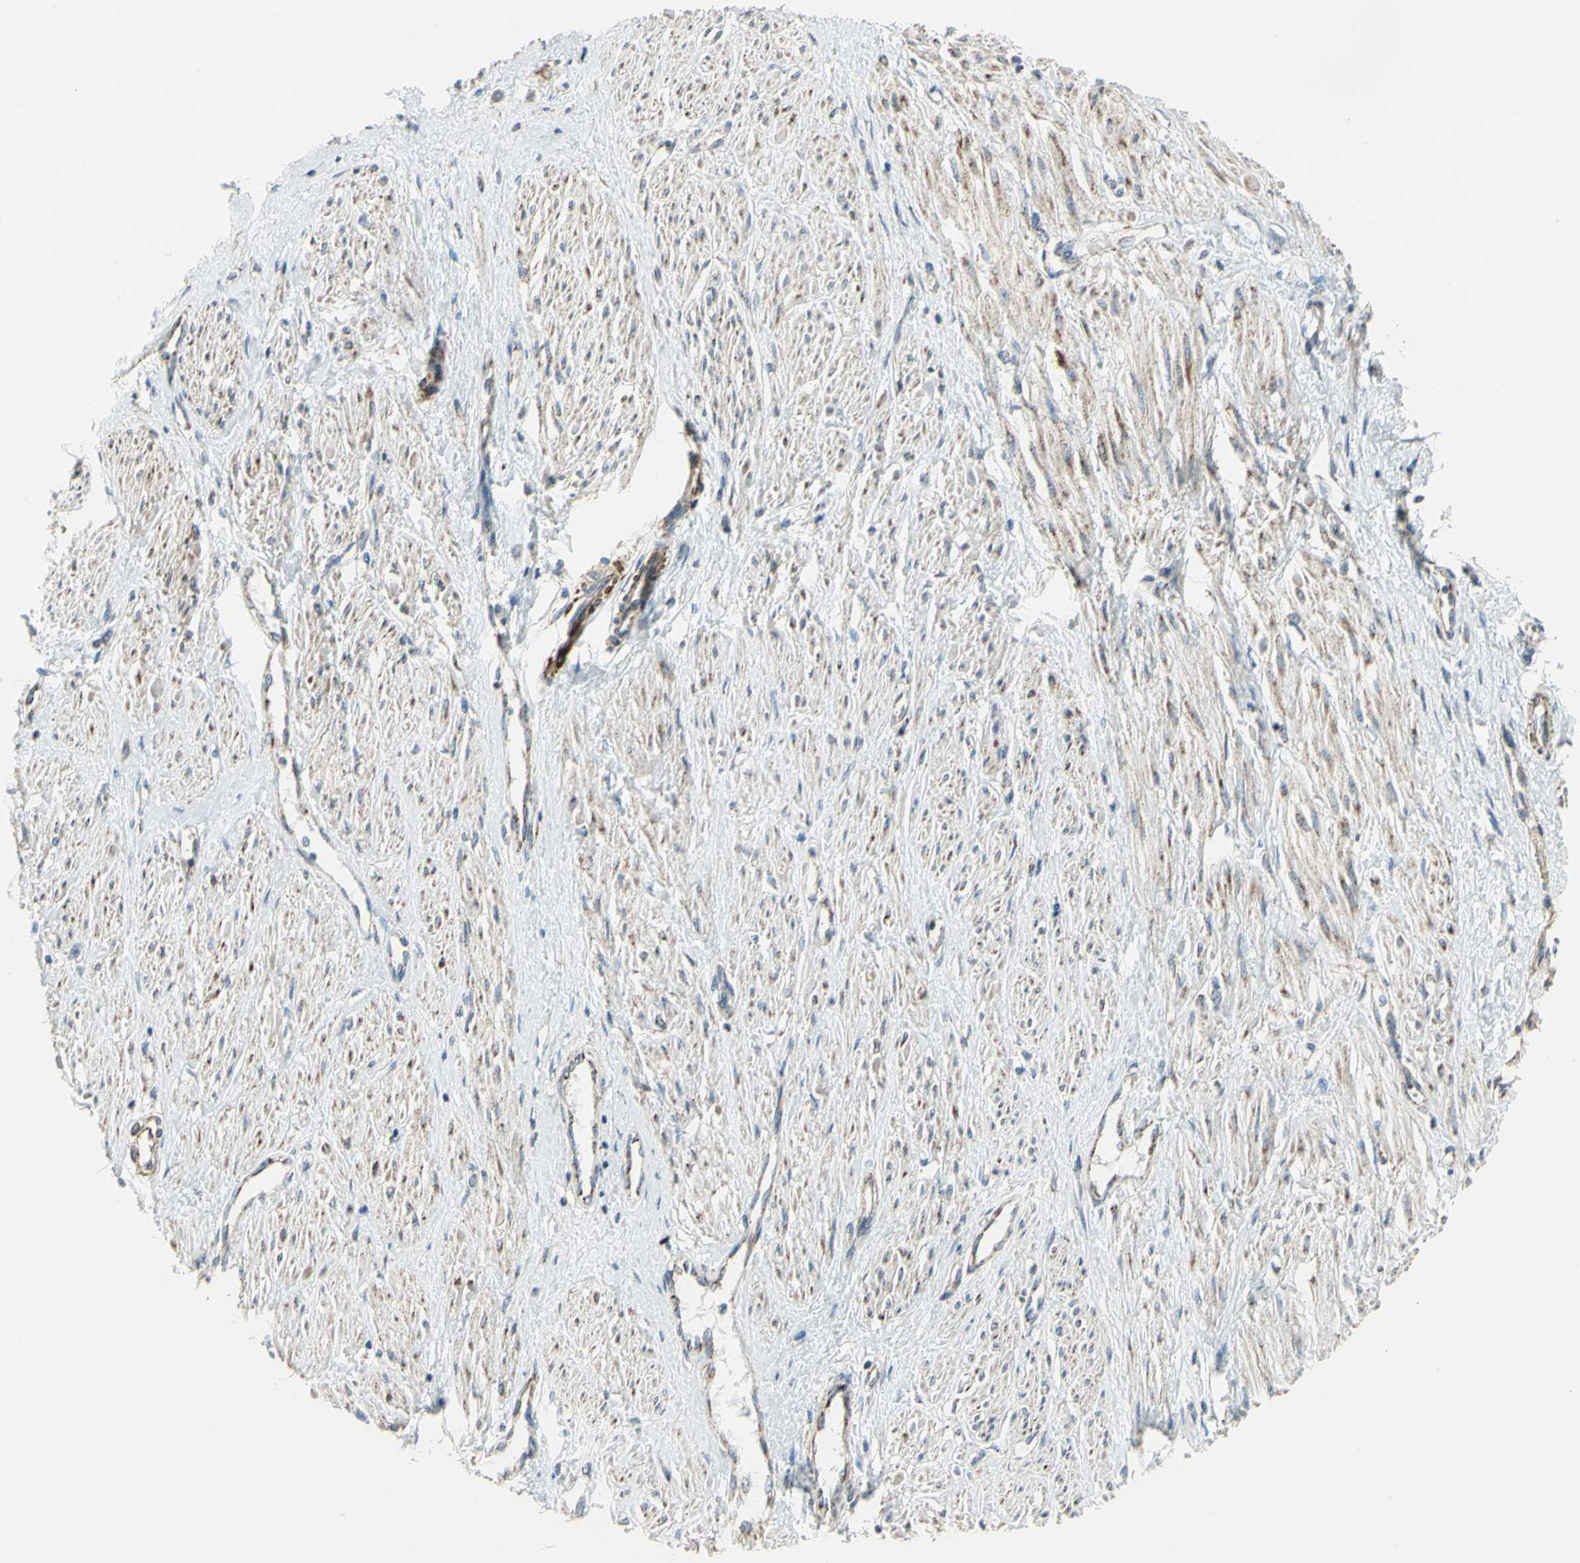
{"staining": {"intensity": "moderate", "quantity": ">75%", "location": "cytoplasmic/membranous"}, "tissue": "smooth muscle", "cell_type": "Smooth muscle cells", "image_type": "normal", "snomed": [{"axis": "morphology", "description": "Normal tissue, NOS"}, {"axis": "topography", "description": "Smooth muscle"}, {"axis": "topography", "description": "Uterus"}], "caption": "Unremarkable smooth muscle reveals moderate cytoplasmic/membranous expression in approximately >75% of smooth muscle cells (Stains: DAB (3,3'-diaminobenzidine) in brown, nuclei in blue, Microscopy: brightfield microscopy at high magnification)..", "gene": "FAM171B", "patient": {"sex": "female", "age": 39}}